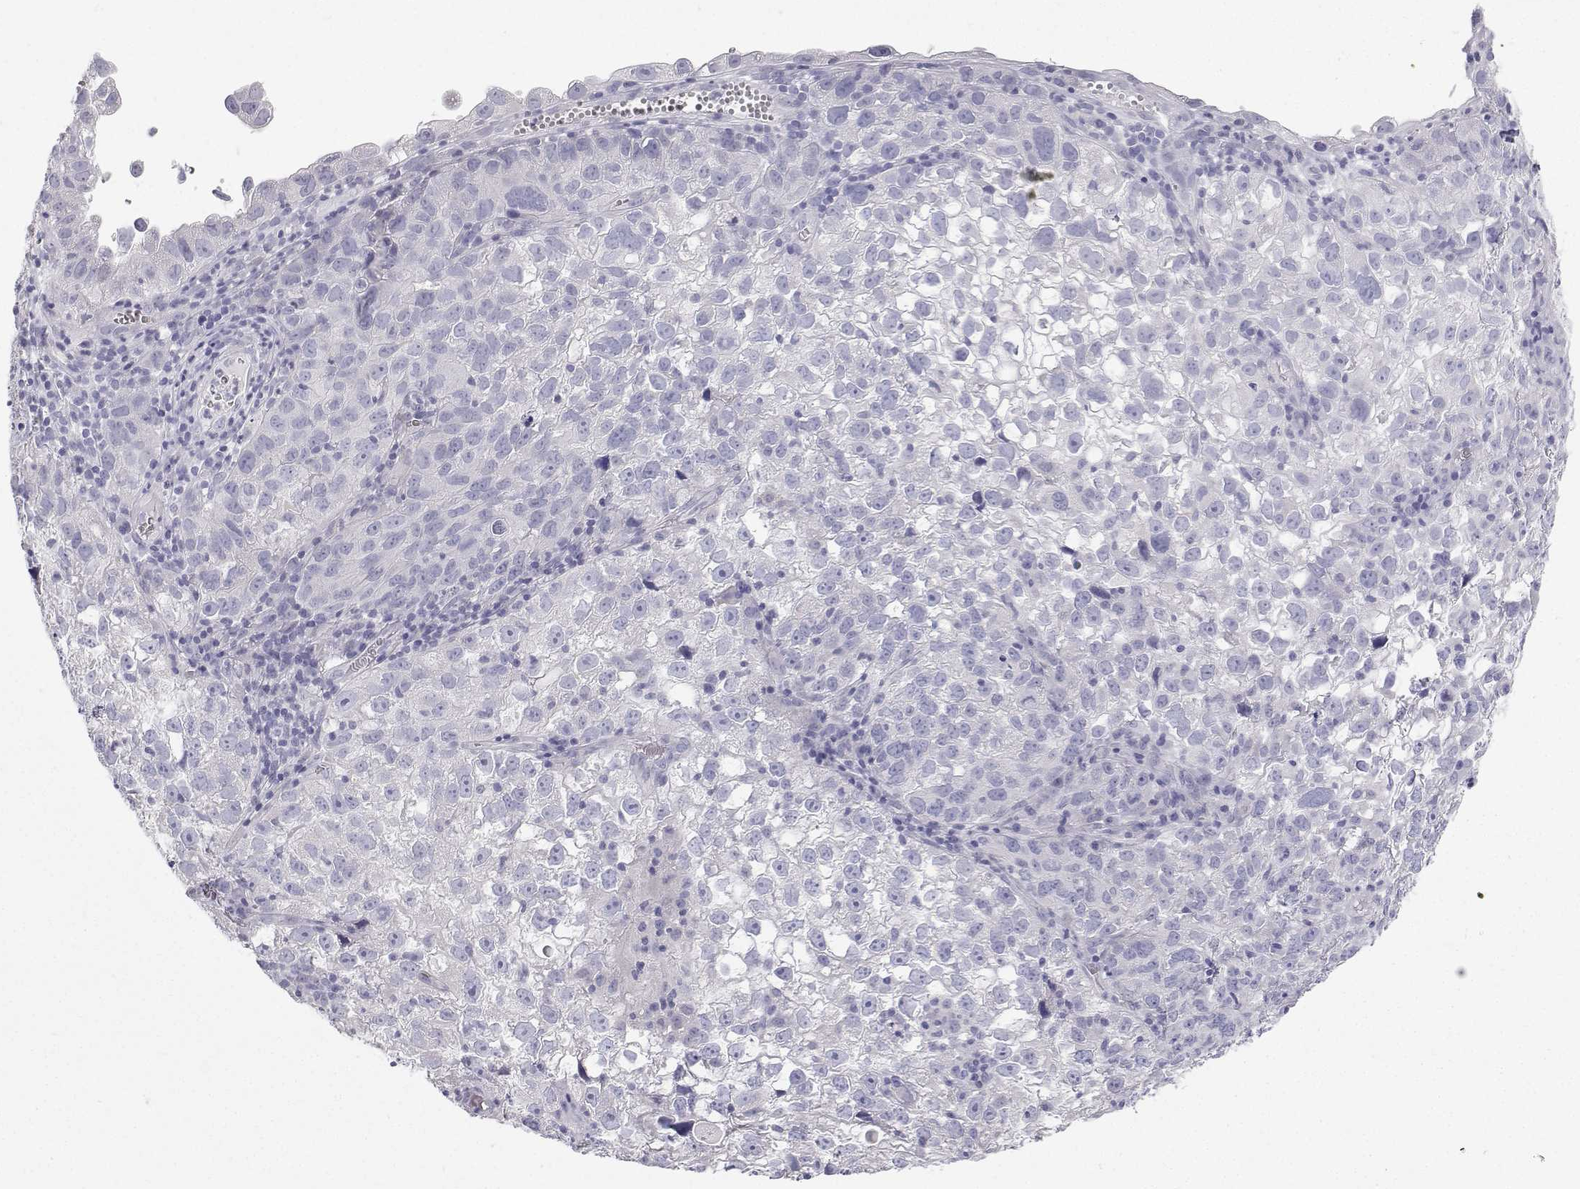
{"staining": {"intensity": "negative", "quantity": "none", "location": "none"}, "tissue": "cervical cancer", "cell_type": "Tumor cells", "image_type": "cancer", "snomed": [{"axis": "morphology", "description": "Squamous cell carcinoma, NOS"}, {"axis": "topography", "description": "Cervix"}], "caption": "Human cervical squamous cell carcinoma stained for a protein using IHC demonstrates no staining in tumor cells.", "gene": "TTN", "patient": {"sex": "female", "age": 55}}